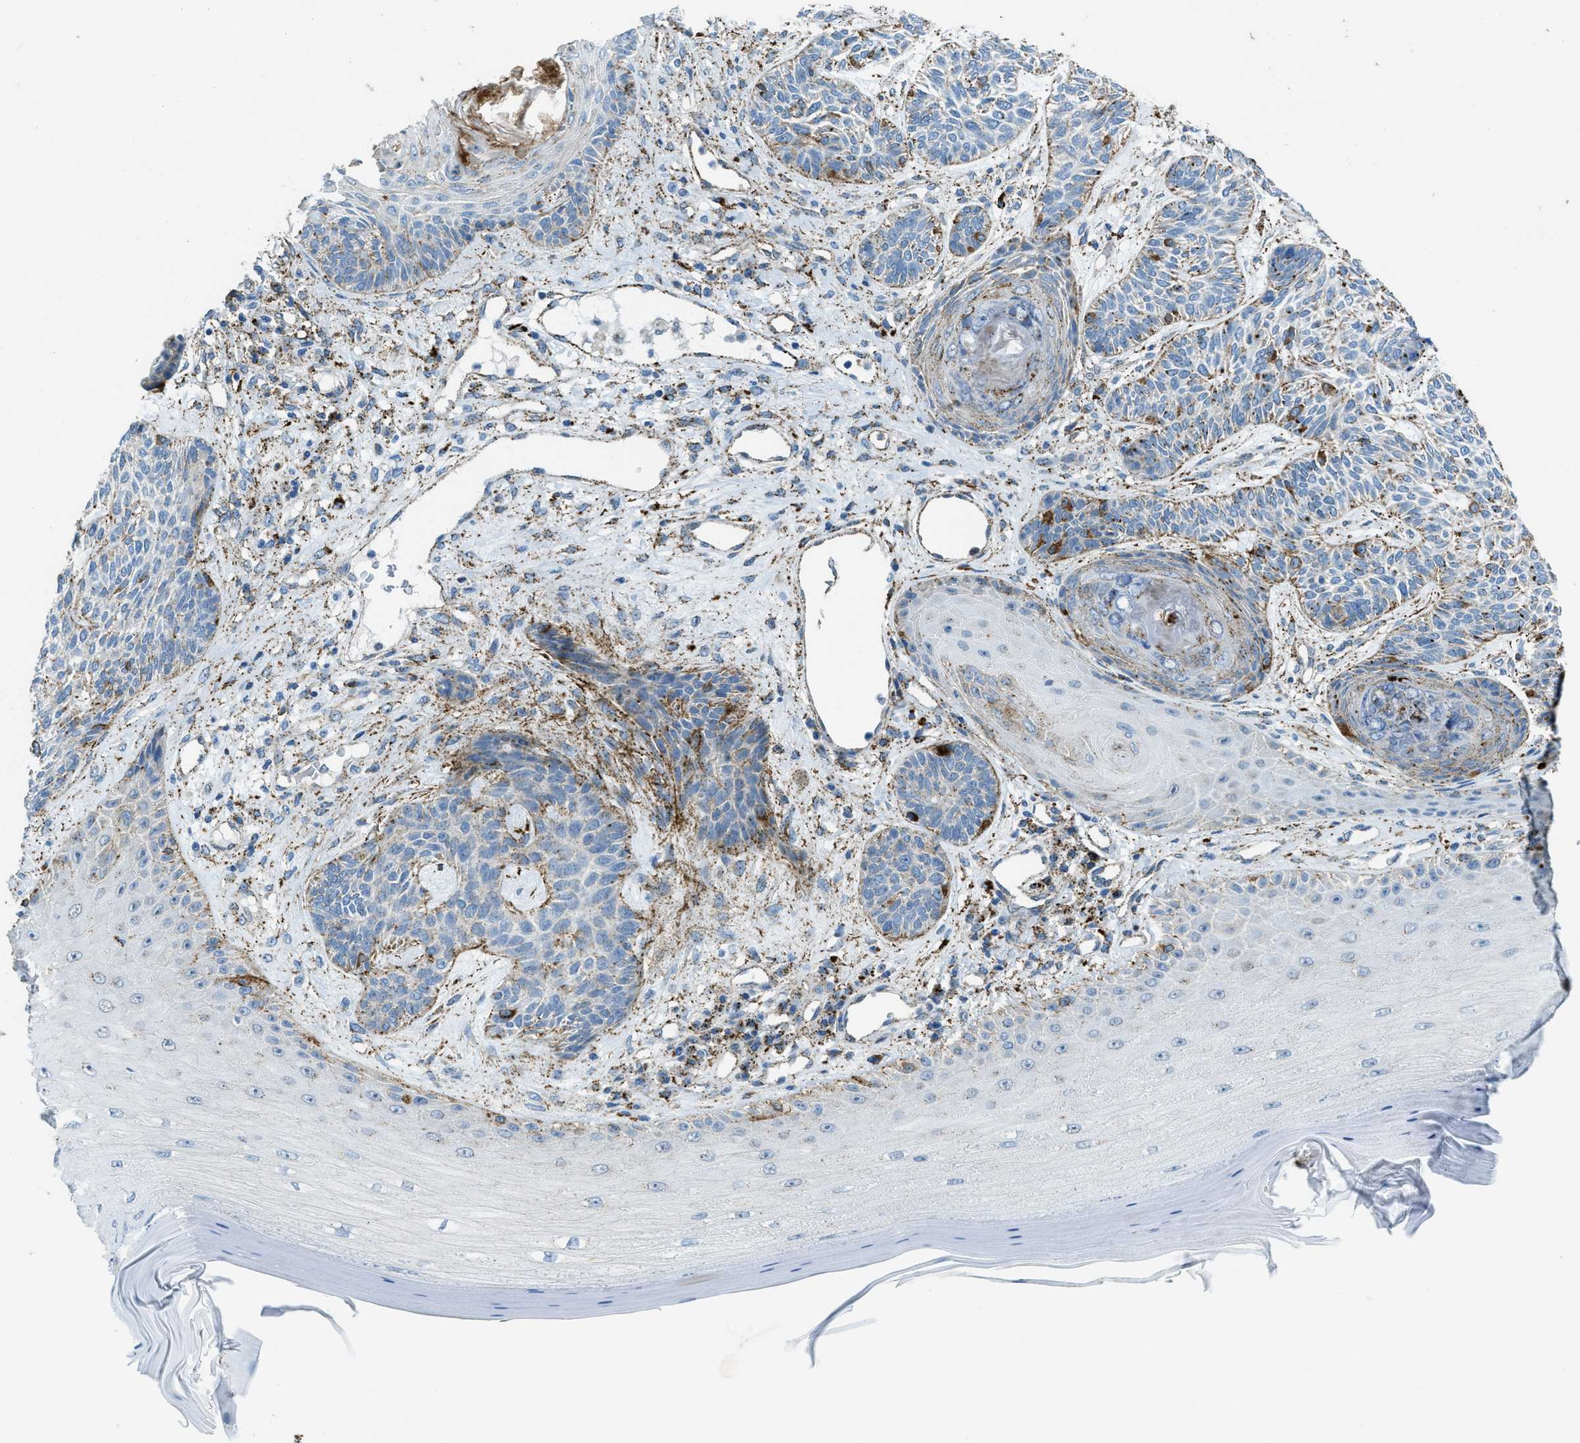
{"staining": {"intensity": "moderate", "quantity": "25%-75%", "location": "cytoplasmic/membranous"}, "tissue": "skin cancer", "cell_type": "Tumor cells", "image_type": "cancer", "snomed": [{"axis": "morphology", "description": "Basal cell carcinoma"}, {"axis": "topography", "description": "Skin"}], "caption": "A brown stain highlights moderate cytoplasmic/membranous staining of a protein in skin cancer (basal cell carcinoma) tumor cells.", "gene": "SCARB2", "patient": {"sex": "male", "age": 55}}